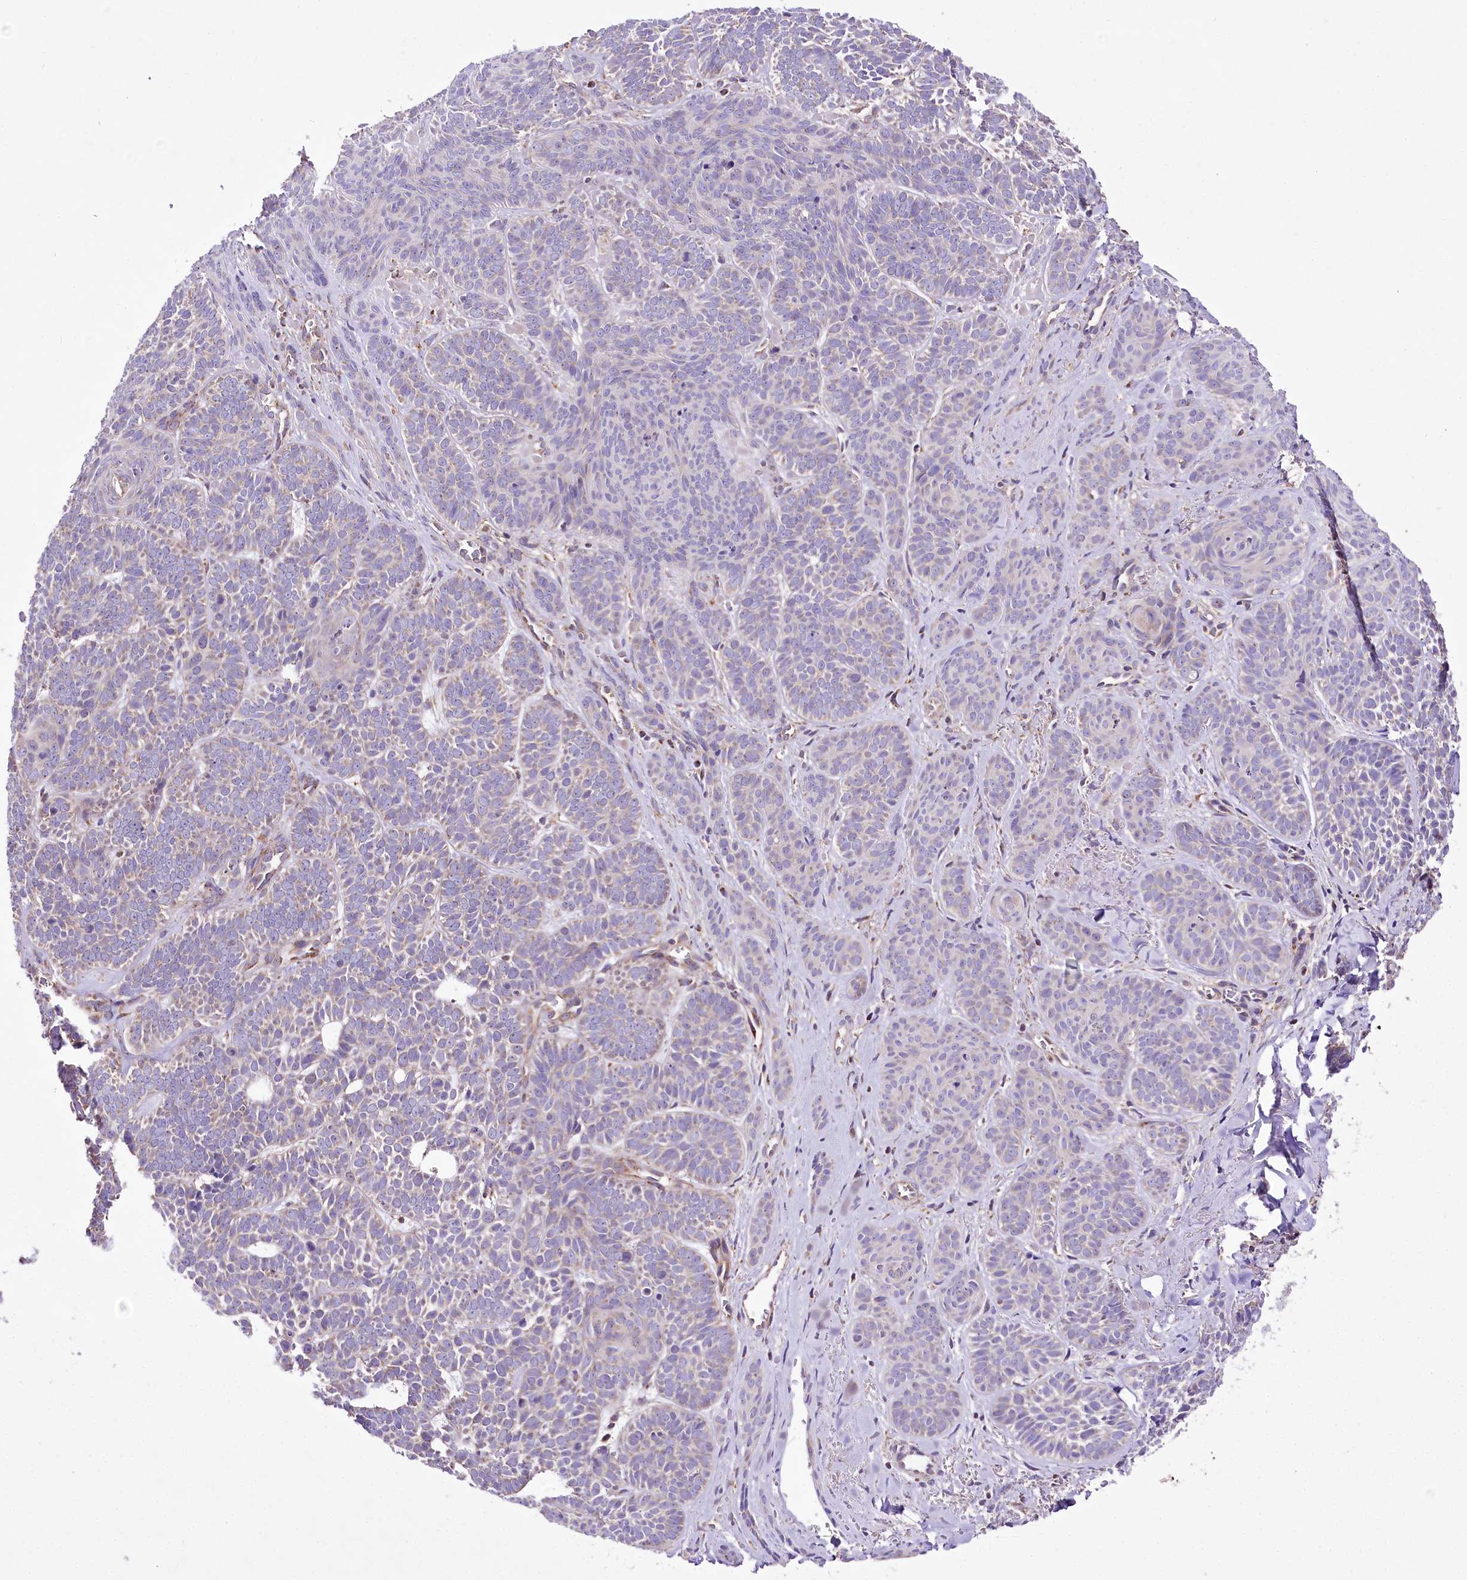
{"staining": {"intensity": "negative", "quantity": "none", "location": "none"}, "tissue": "skin cancer", "cell_type": "Tumor cells", "image_type": "cancer", "snomed": [{"axis": "morphology", "description": "Basal cell carcinoma"}, {"axis": "topography", "description": "Skin"}], "caption": "Tumor cells show no significant protein expression in skin cancer (basal cell carcinoma).", "gene": "ATE1", "patient": {"sex": "male", "age": 85}}